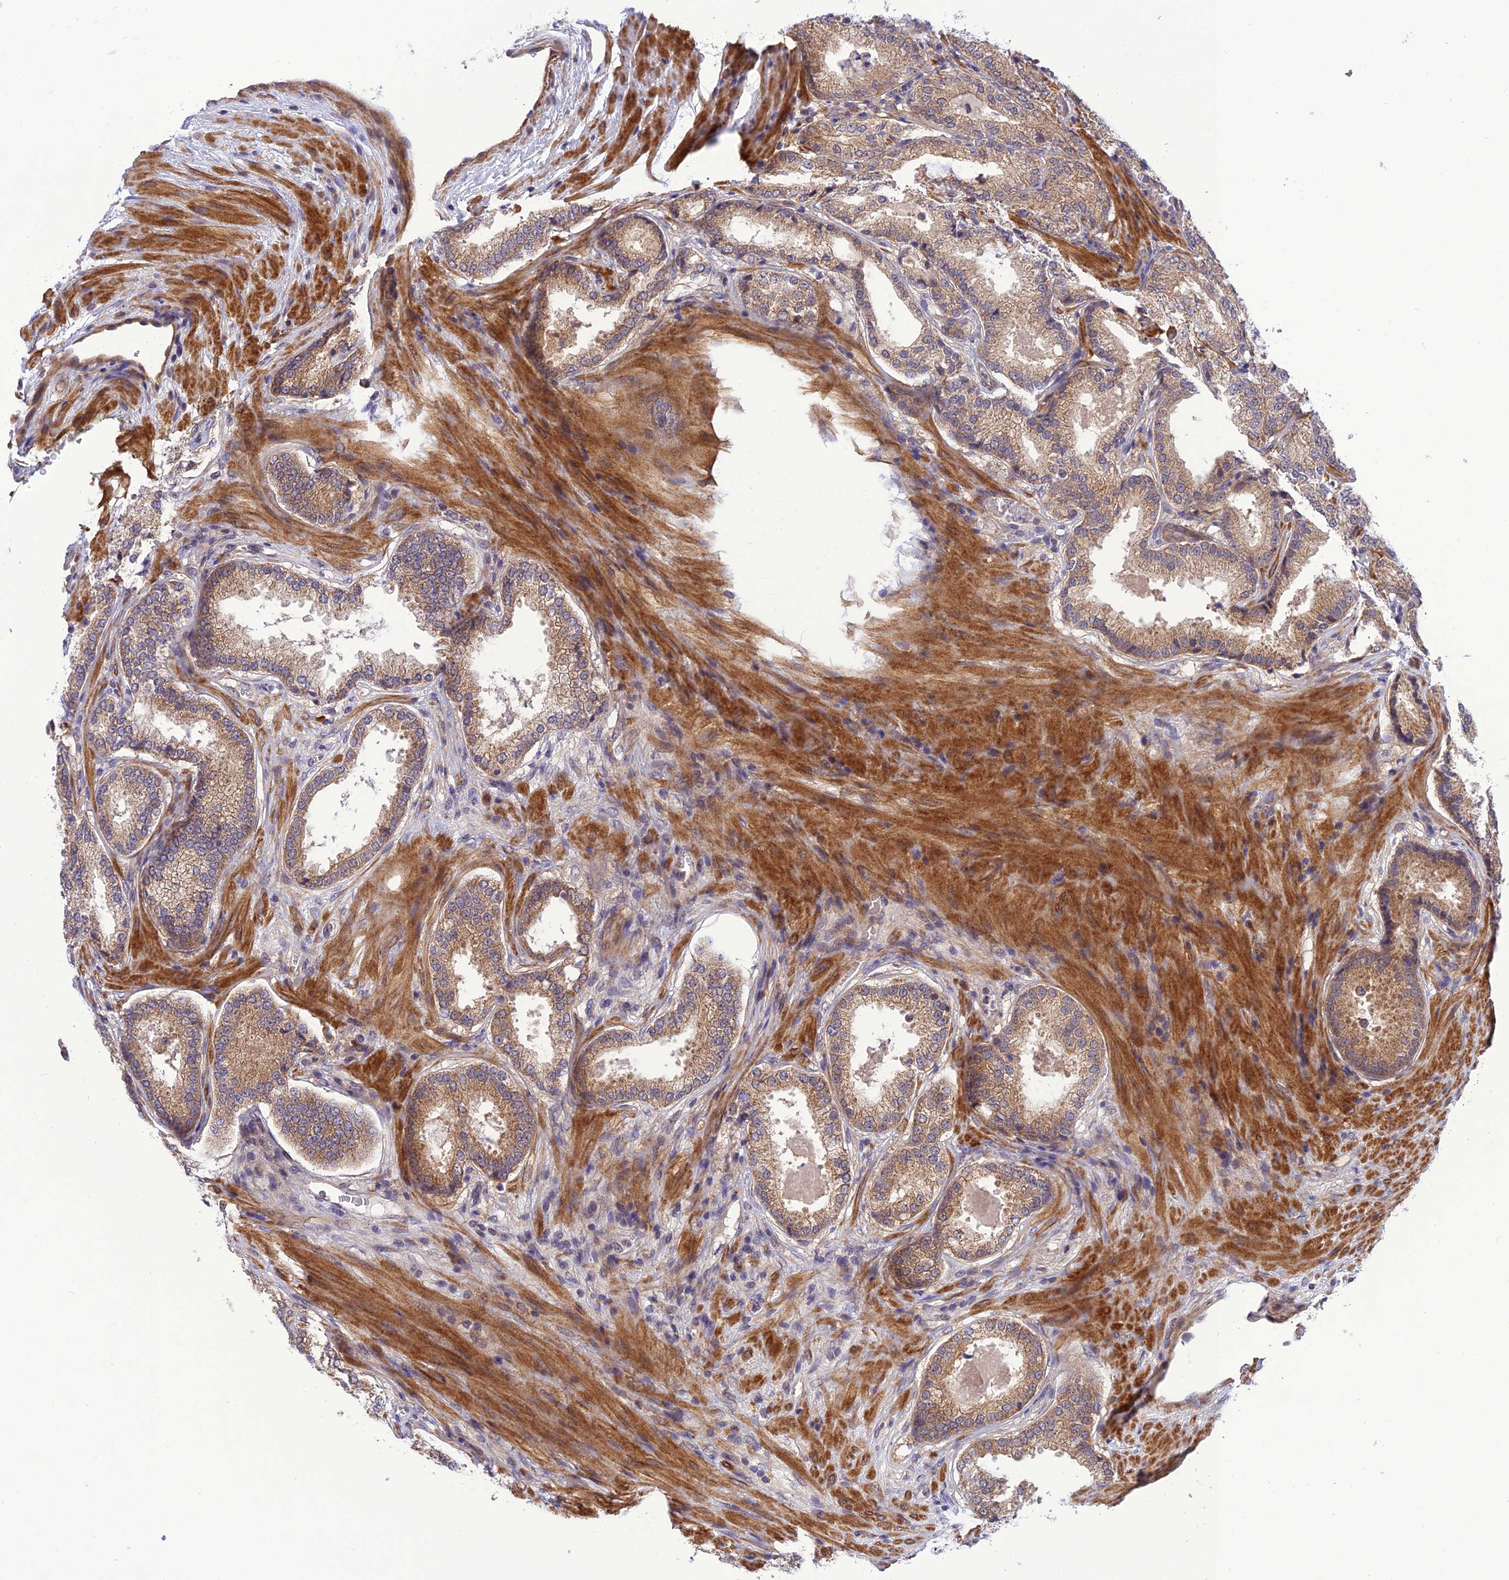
{"staining": {"intensity": "moderate", "quantity": ">75%", "location": "cytoplasmic/membranous"}, "tissue": "prostate cancer", "cell_type": "Tumor cells", "image_type": "cancer", "snomed": [{"axis": "morphology", "description": "Adenocarcinoma, Low grade"}, {"axis": "topography", "description": "Prostate"}], "caption": "A brown stain labels moderate cytoplasmic/membranous staining of a protein in human prostate cancer tumor cells. (Stains: DAB in brown, nuclei in blue, Microscopy: brightfield microscopy at high magnification).", "gene": "UROS", "patient": {"sex": "male", "age": 59}}